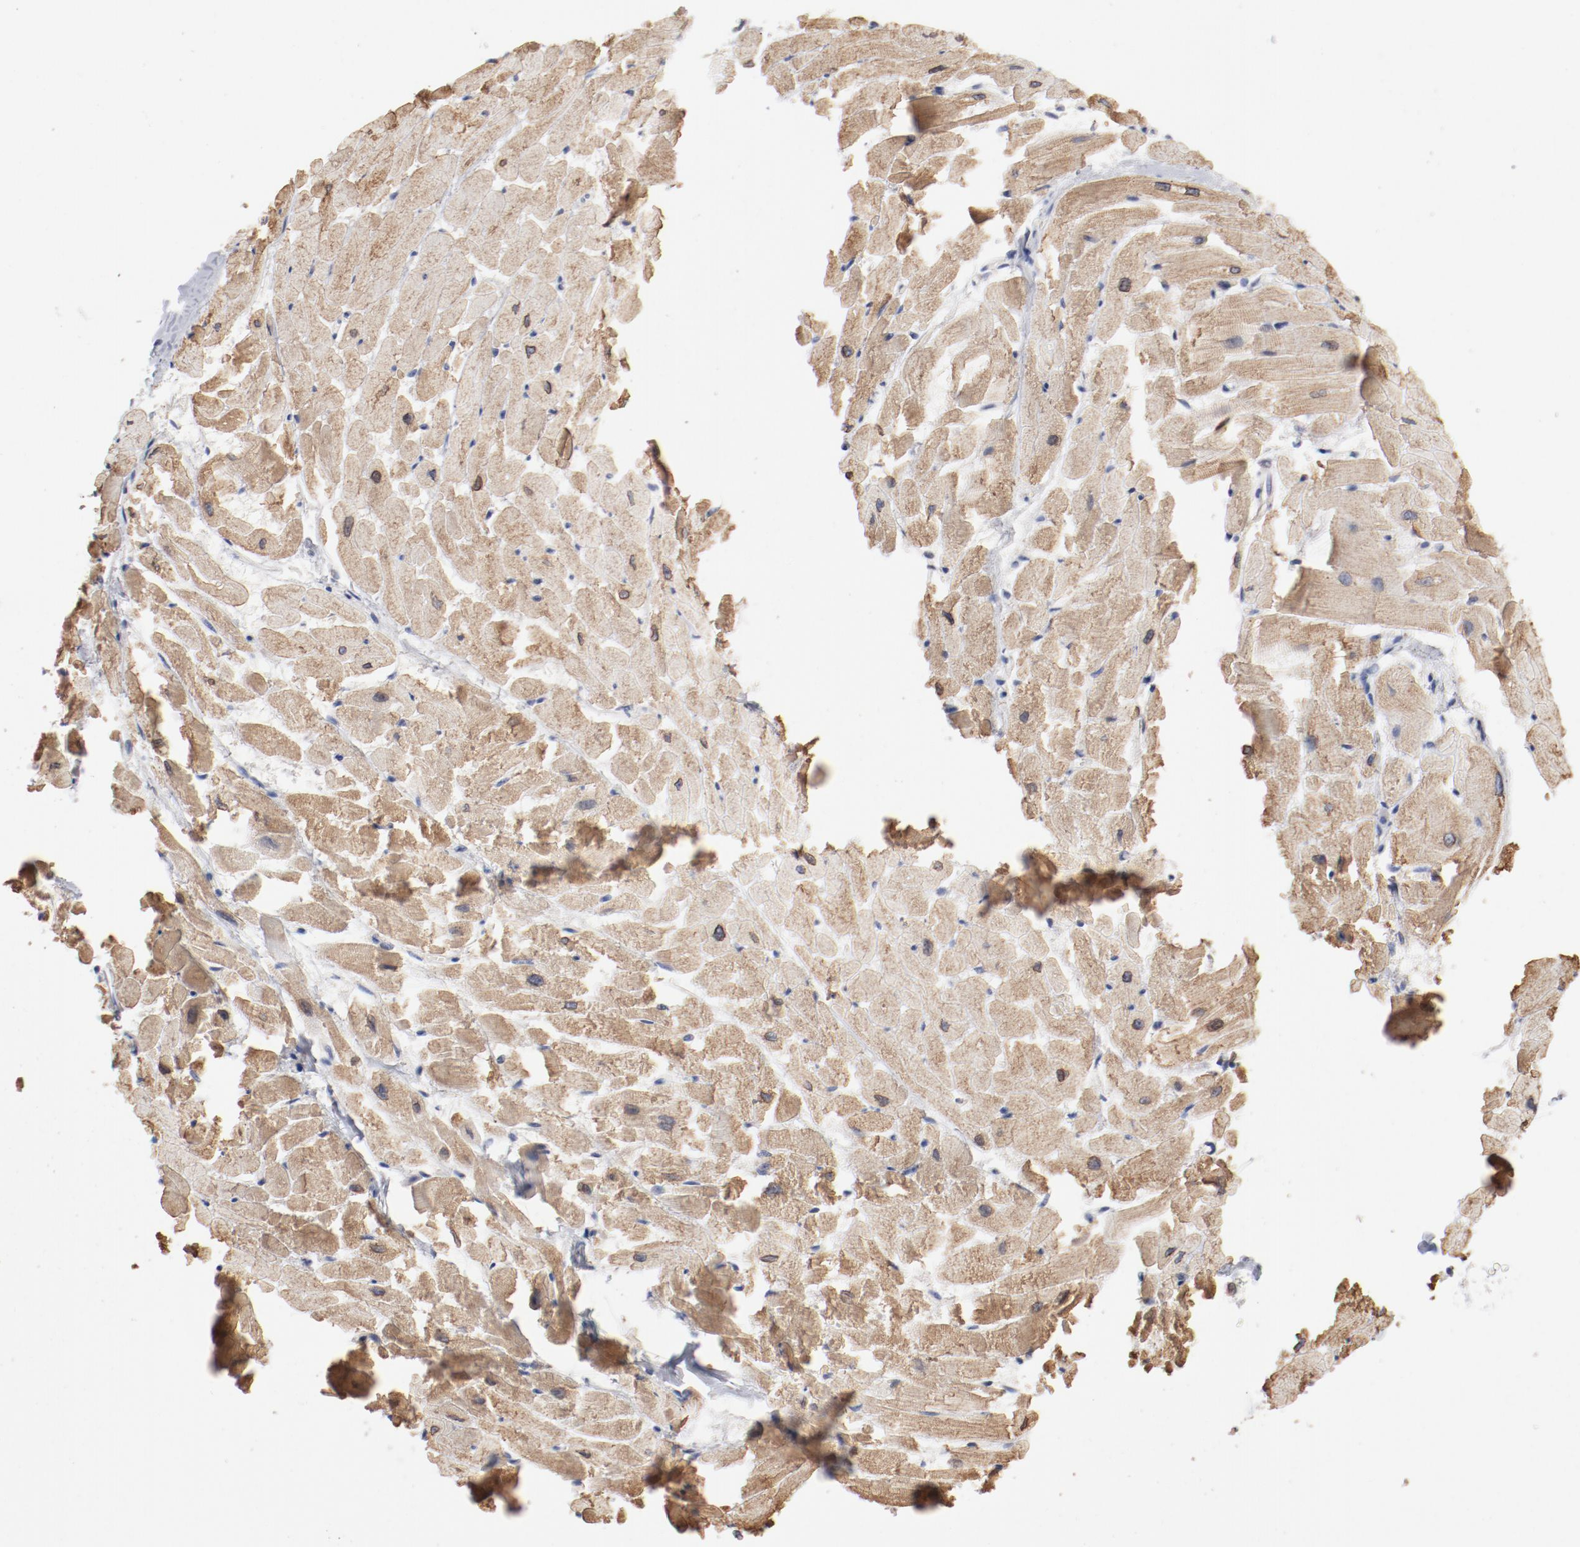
{"staining": {"intensity": "moderate", "quantity": ">75%", "location": "cytoplasmic/membranous"}, "tissue": "heart muscle", "cell_type": "Cardiomyocytes", "image_type": "normal", "snomed": [{"axis": "morphology", "description": "Normal tissue, NOS"}, {"axis": "topography", "description": "Heart"}], "caption": "Moderate cytoplasmic/membranous positivity is present in approximately >75% of cardiomyocytes in benign heart muscle. (DAB (3,3'-diaminobenzidine) IHC, brown staining for protein, blue staining for nuclei).", "gene": "AK7", "patient": {"sex": "female", "age": 19}}